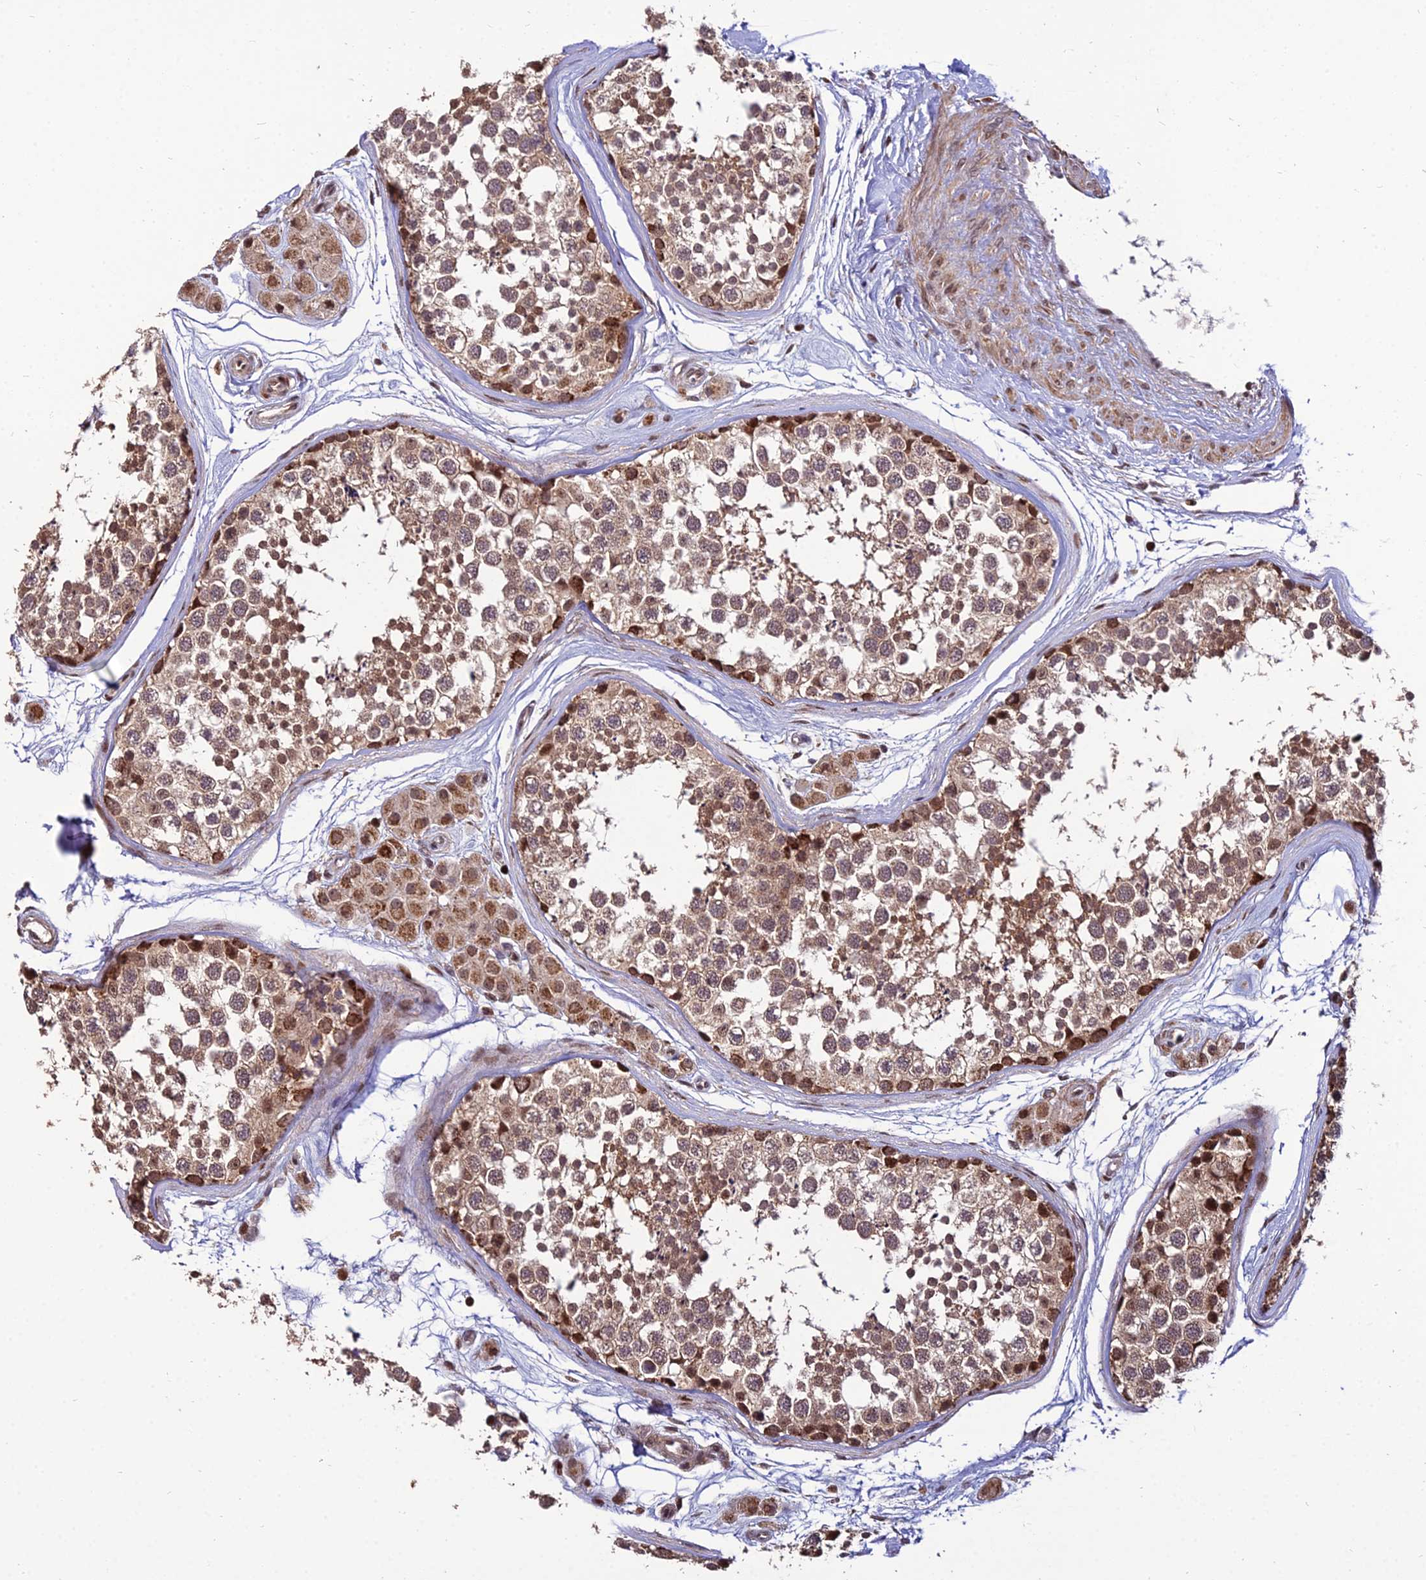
{"staining": {"intensity": "moderate", "quantity": ">75%", "location": "cytoplasmic/membranous,nuclear"}, "tissue": "testis", "cell_type": "Cells in seminiferous ducts", "image_type": "normal", "snomed": [{"axis": "morphology", "description": "Normal tissue, NOS"}, {"axis": "topography", "description": "Testis"}], "caption": "High-magnification brightfield microscopy of unremarkable testis stained with DAB (3,3'-diaminobenzidine) (brown) and counterstained with hematoxylin (blue). cells in seminiferous ducts exhibit moderate cytoplasmic/membranous,nuclear staining is present in about>75% of cells.", "gene": "CIB3", "patient": {"sex": "male", "age": 56}}